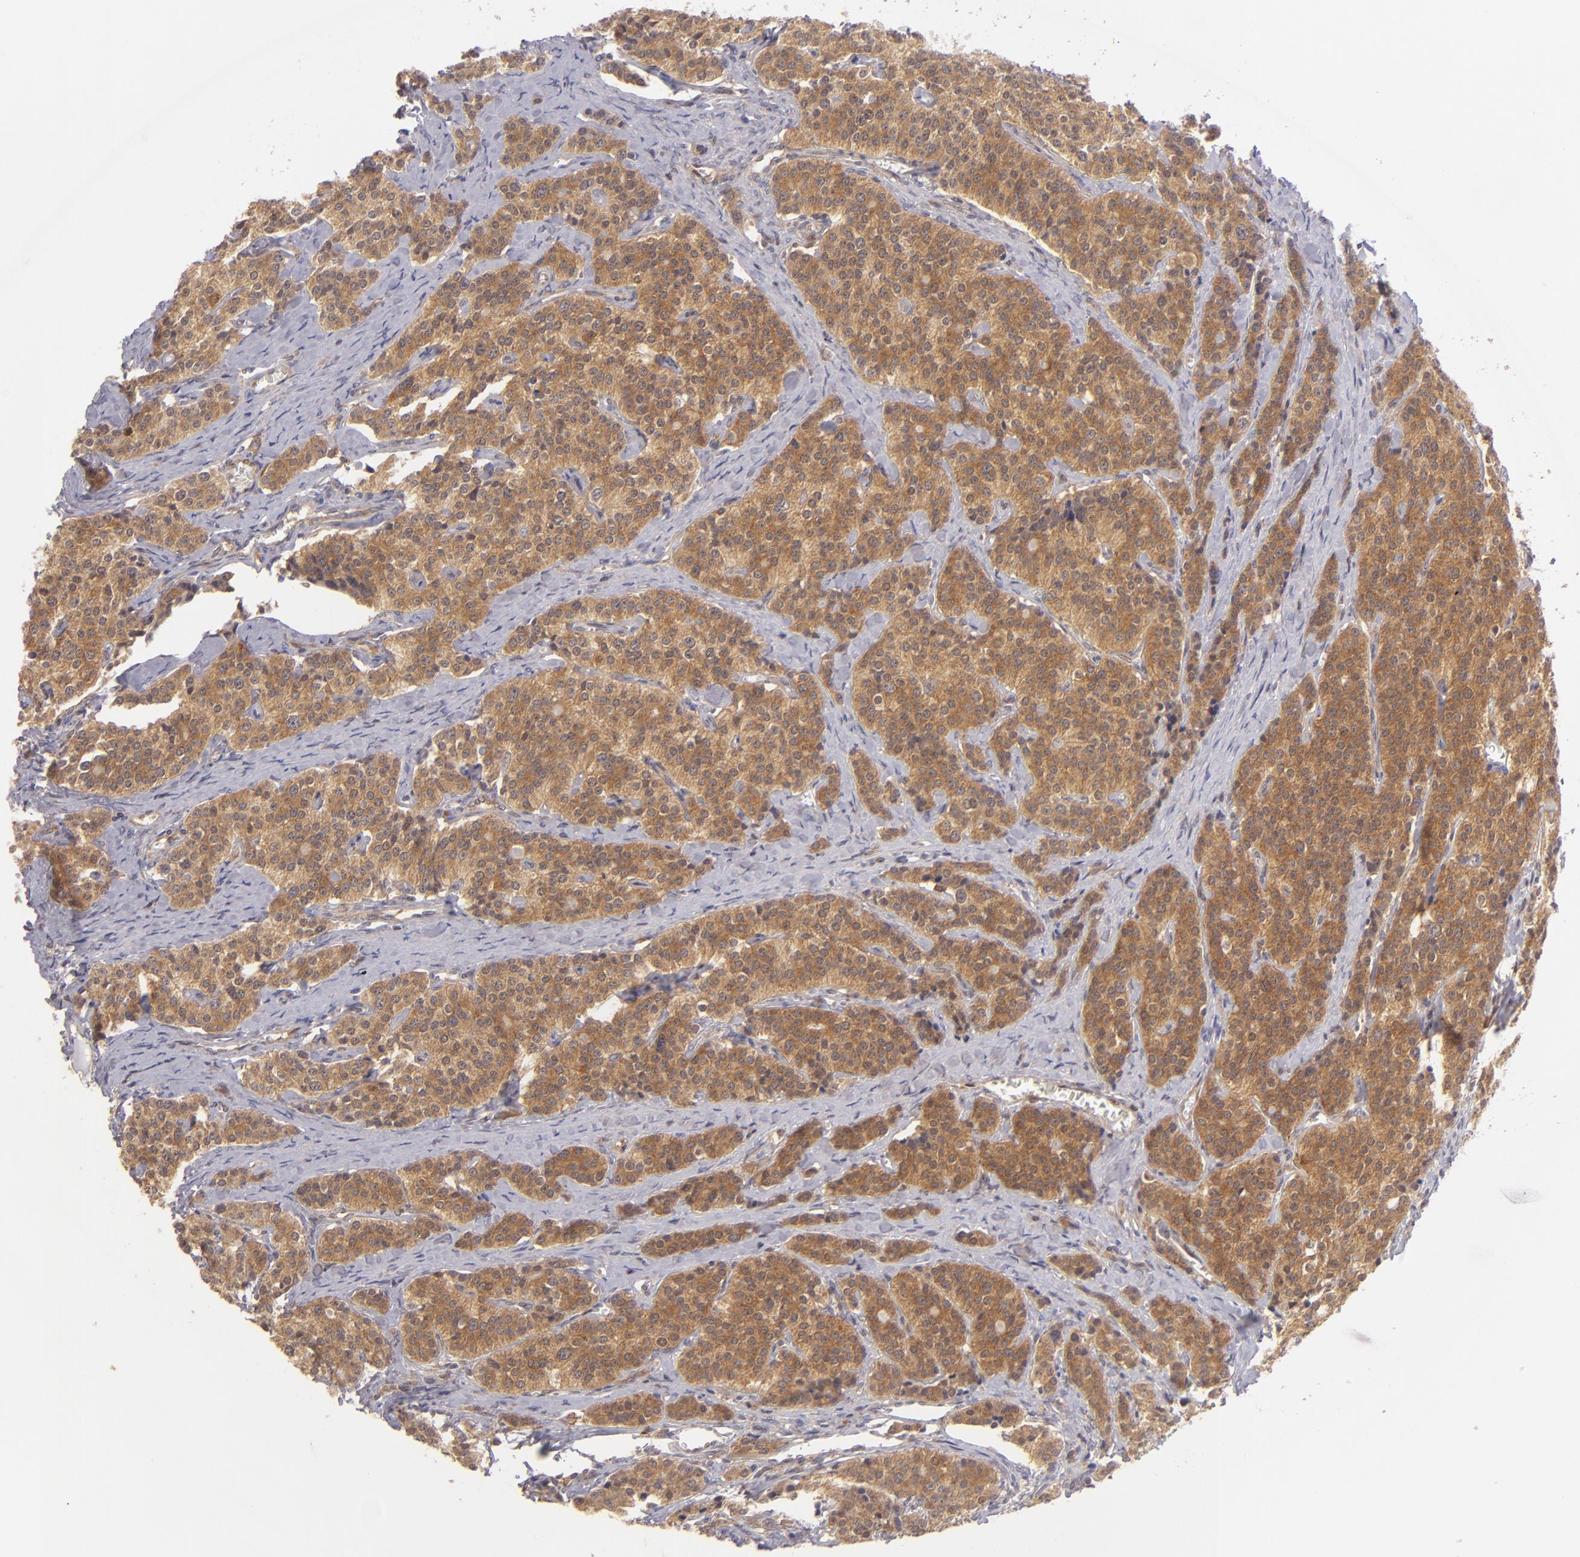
{"staining": {"intensity": "strong", "quantity": ">75%", "location": "cytoplasmic/membranous"}, "tissue": "carcinoid", "cell_type": "Tumor cells", "image_type": "cancer", "snomed": [{"axis": "morphology", "description": "Carcinoid, malignant, NOS"}, {"axis": "topography", "description": "Small intestine"}], "caption": "Protein staining by IHC reveals strong cytoplasmic/membranous expression in approximately >75% of tumor cells in carcinoid (malignant).", "gene": "PTPN13", "patient": {"sex": "male", "age": 63}}